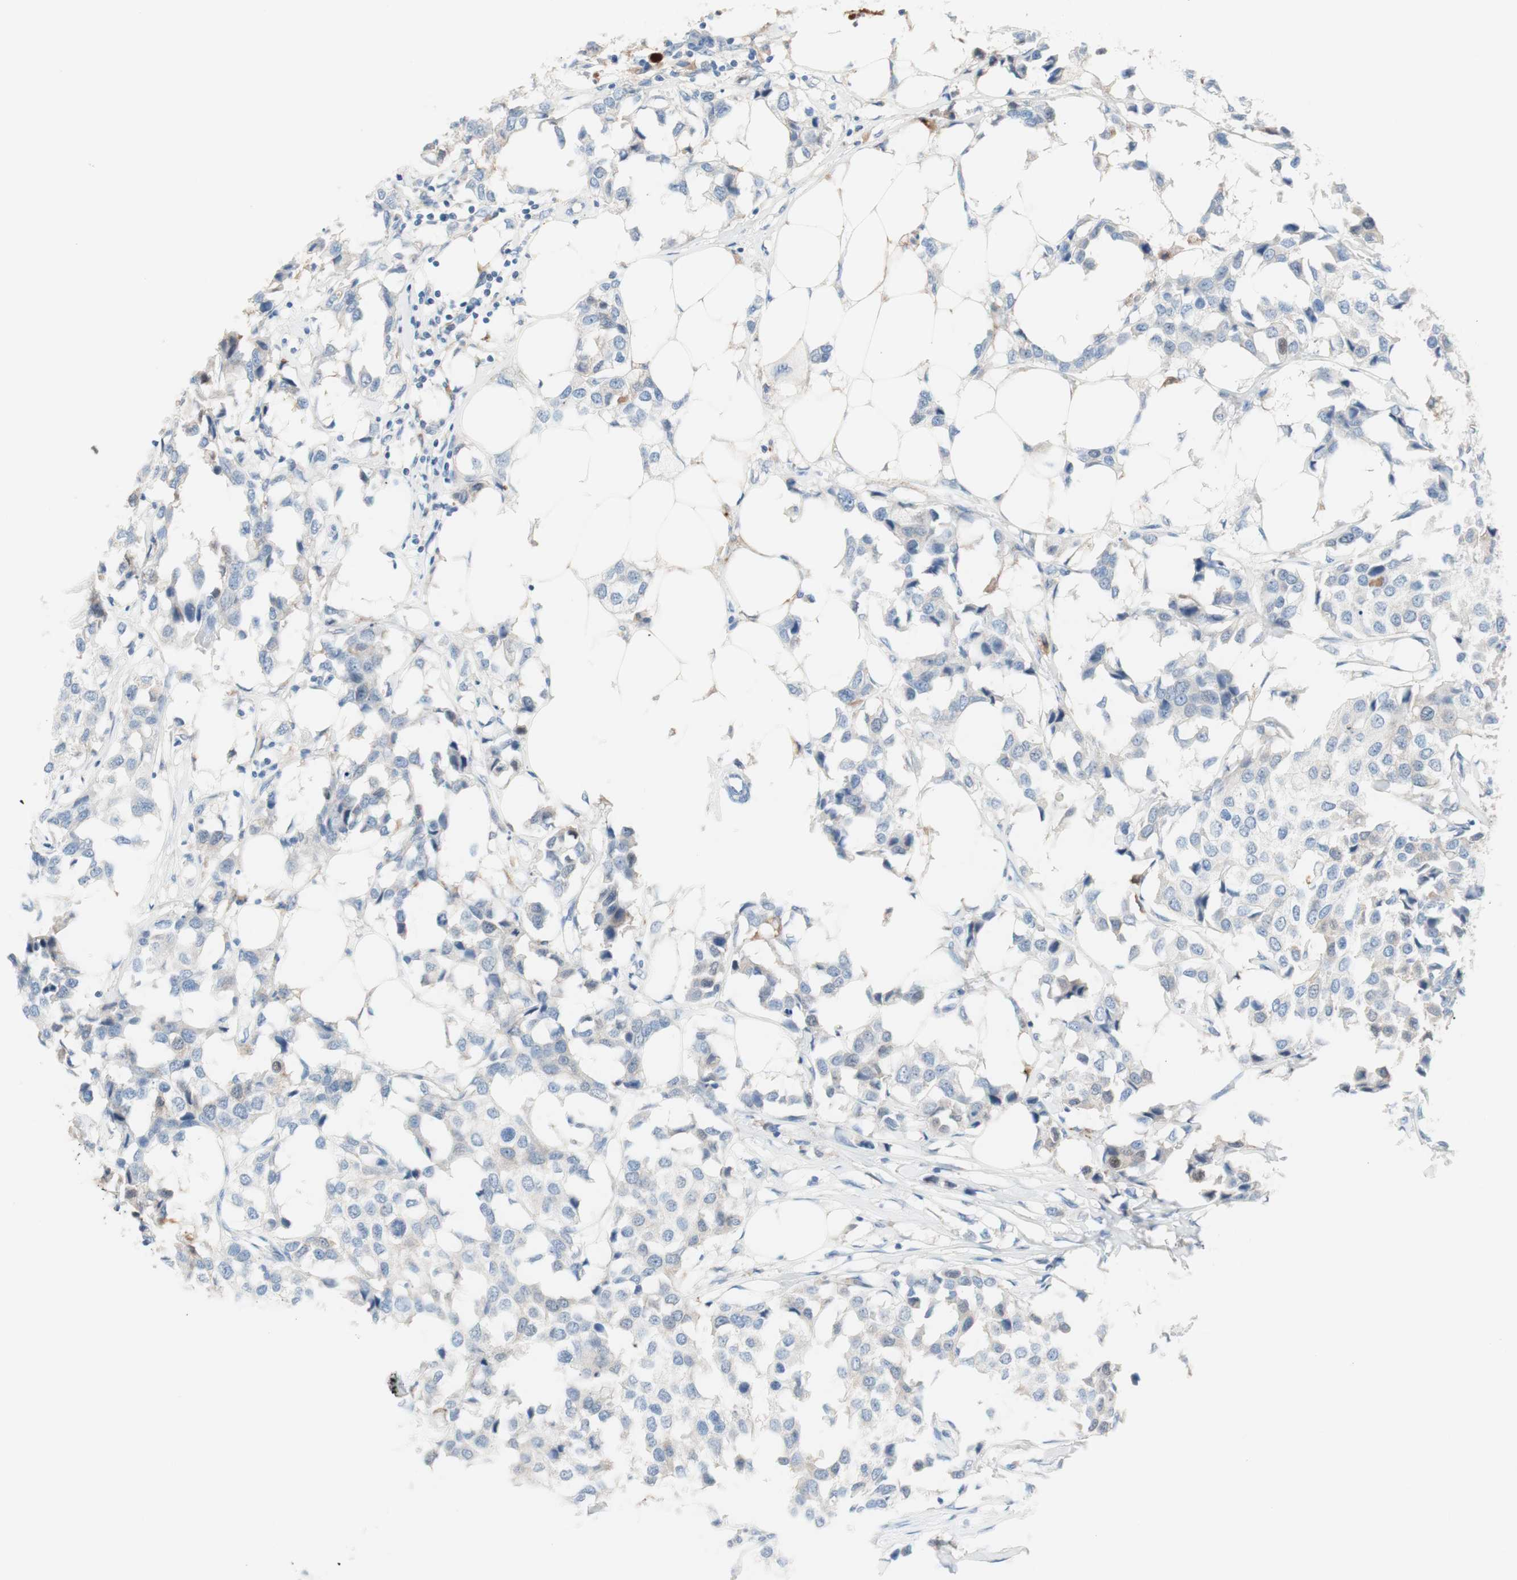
{"staining": {"intensity": "negative", "quantity": "none", "location": "none"}, "tissue": "breast cancer", "cell_type": "Tumor cells", "image_type": "cancer", "snomed": [{"axis": "morphology", "description": "Duct carcinoma"}, {"axis": "topography", "description": "Breast"}], "caption": "Tumor cells show no significant protein staining in intraductal carcinoma (breast).", "gene": "RBP4", "patient": {"sex": "female", "age": 80}}